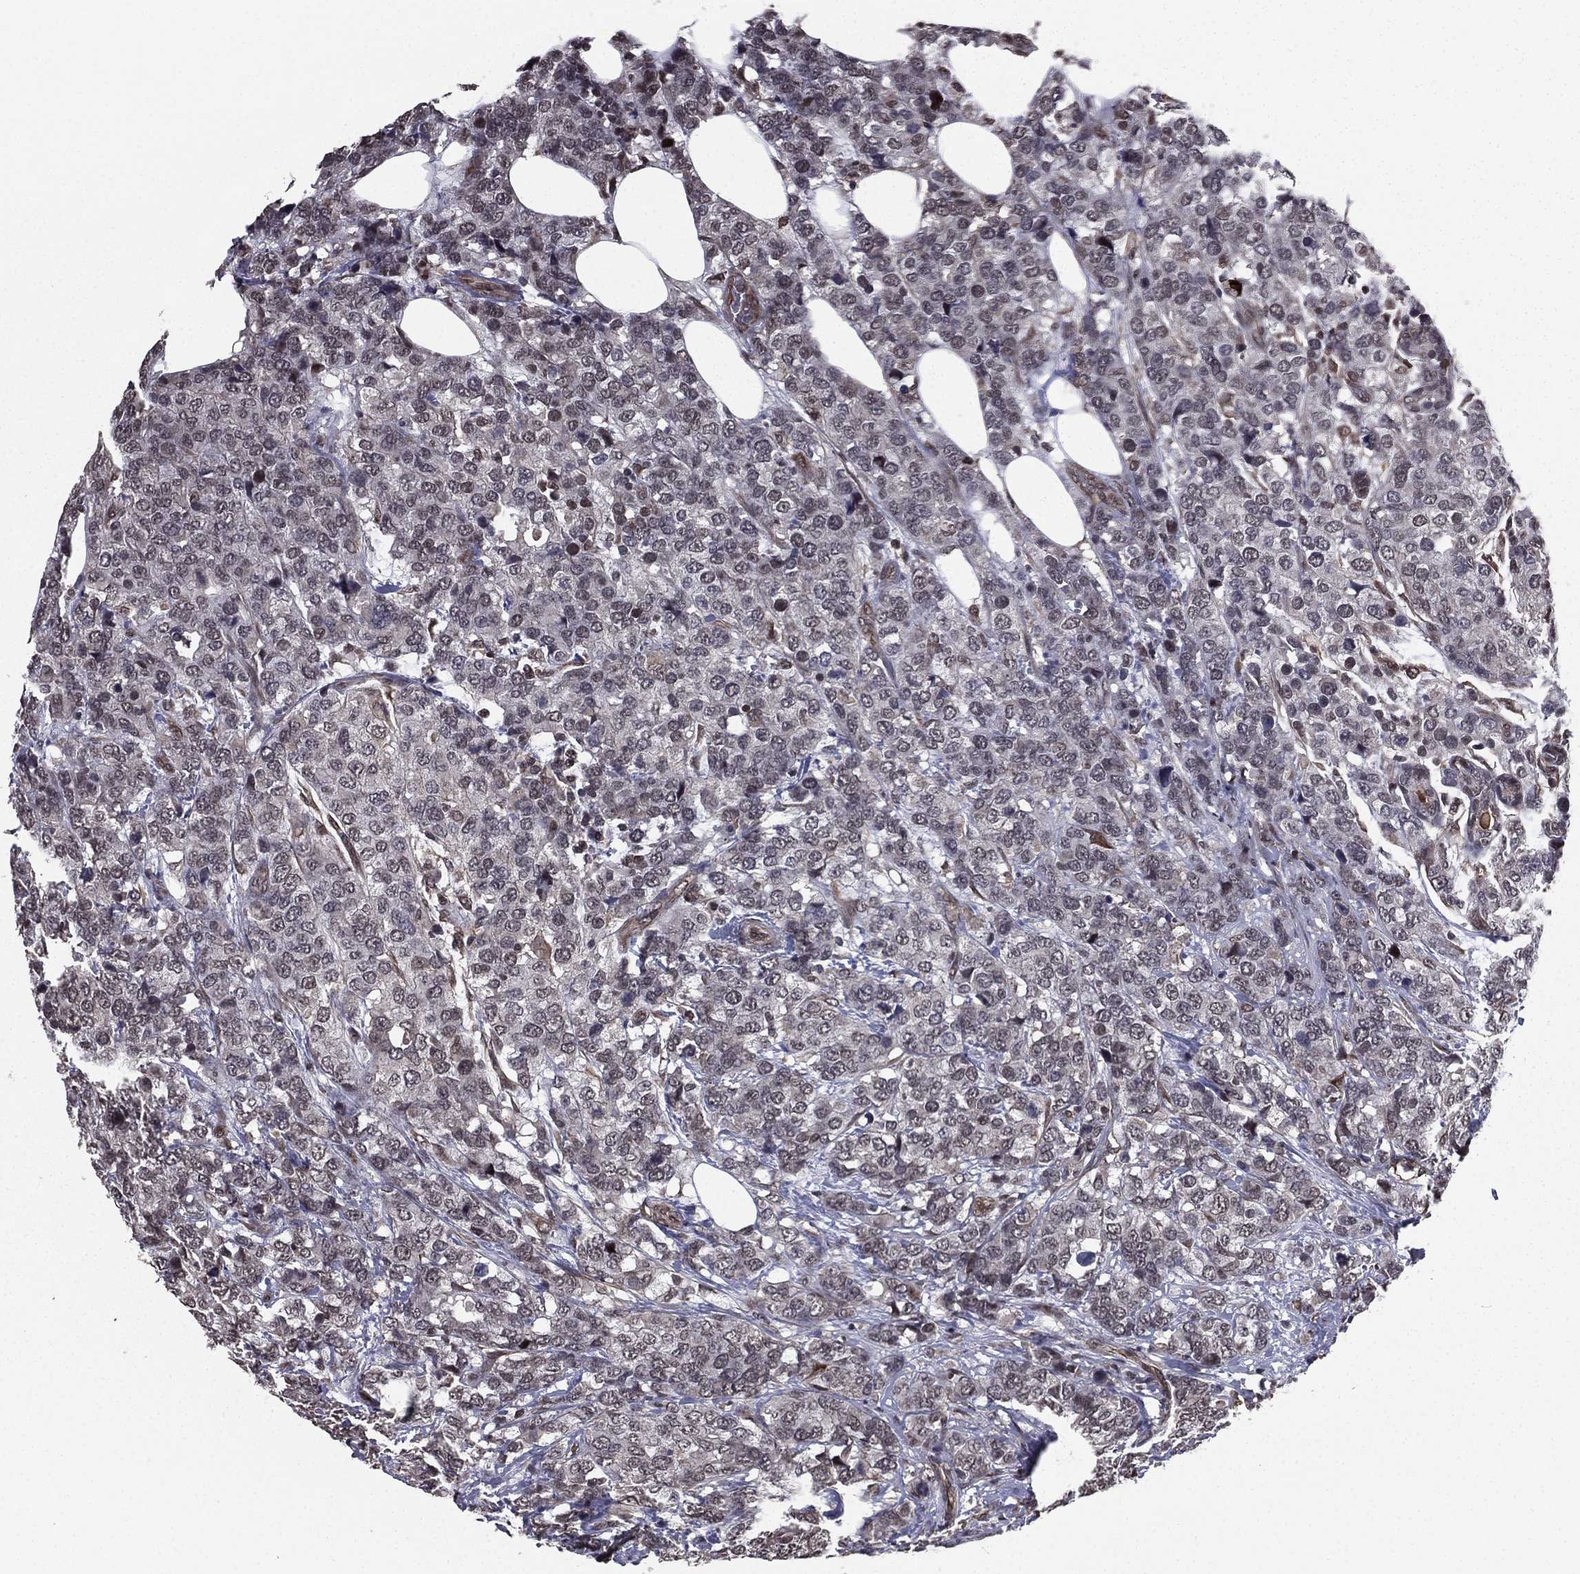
{"staining": {"intensity": "negative", "quantity": "none", "location": "none"}, "tissue": "breast cancer", "cell_type": "Tumor cells", "image_type": "cancer", "snomed": [{"axis": "morphology", "description": "Lobular carcinoma"}, {"axis": "topography", "description": "Breast"}], "caption": "Tumor cells show no significant protein expression in breast cancer.", "gene": "RARB", "patient": {"sex": "female", "age": 59}}